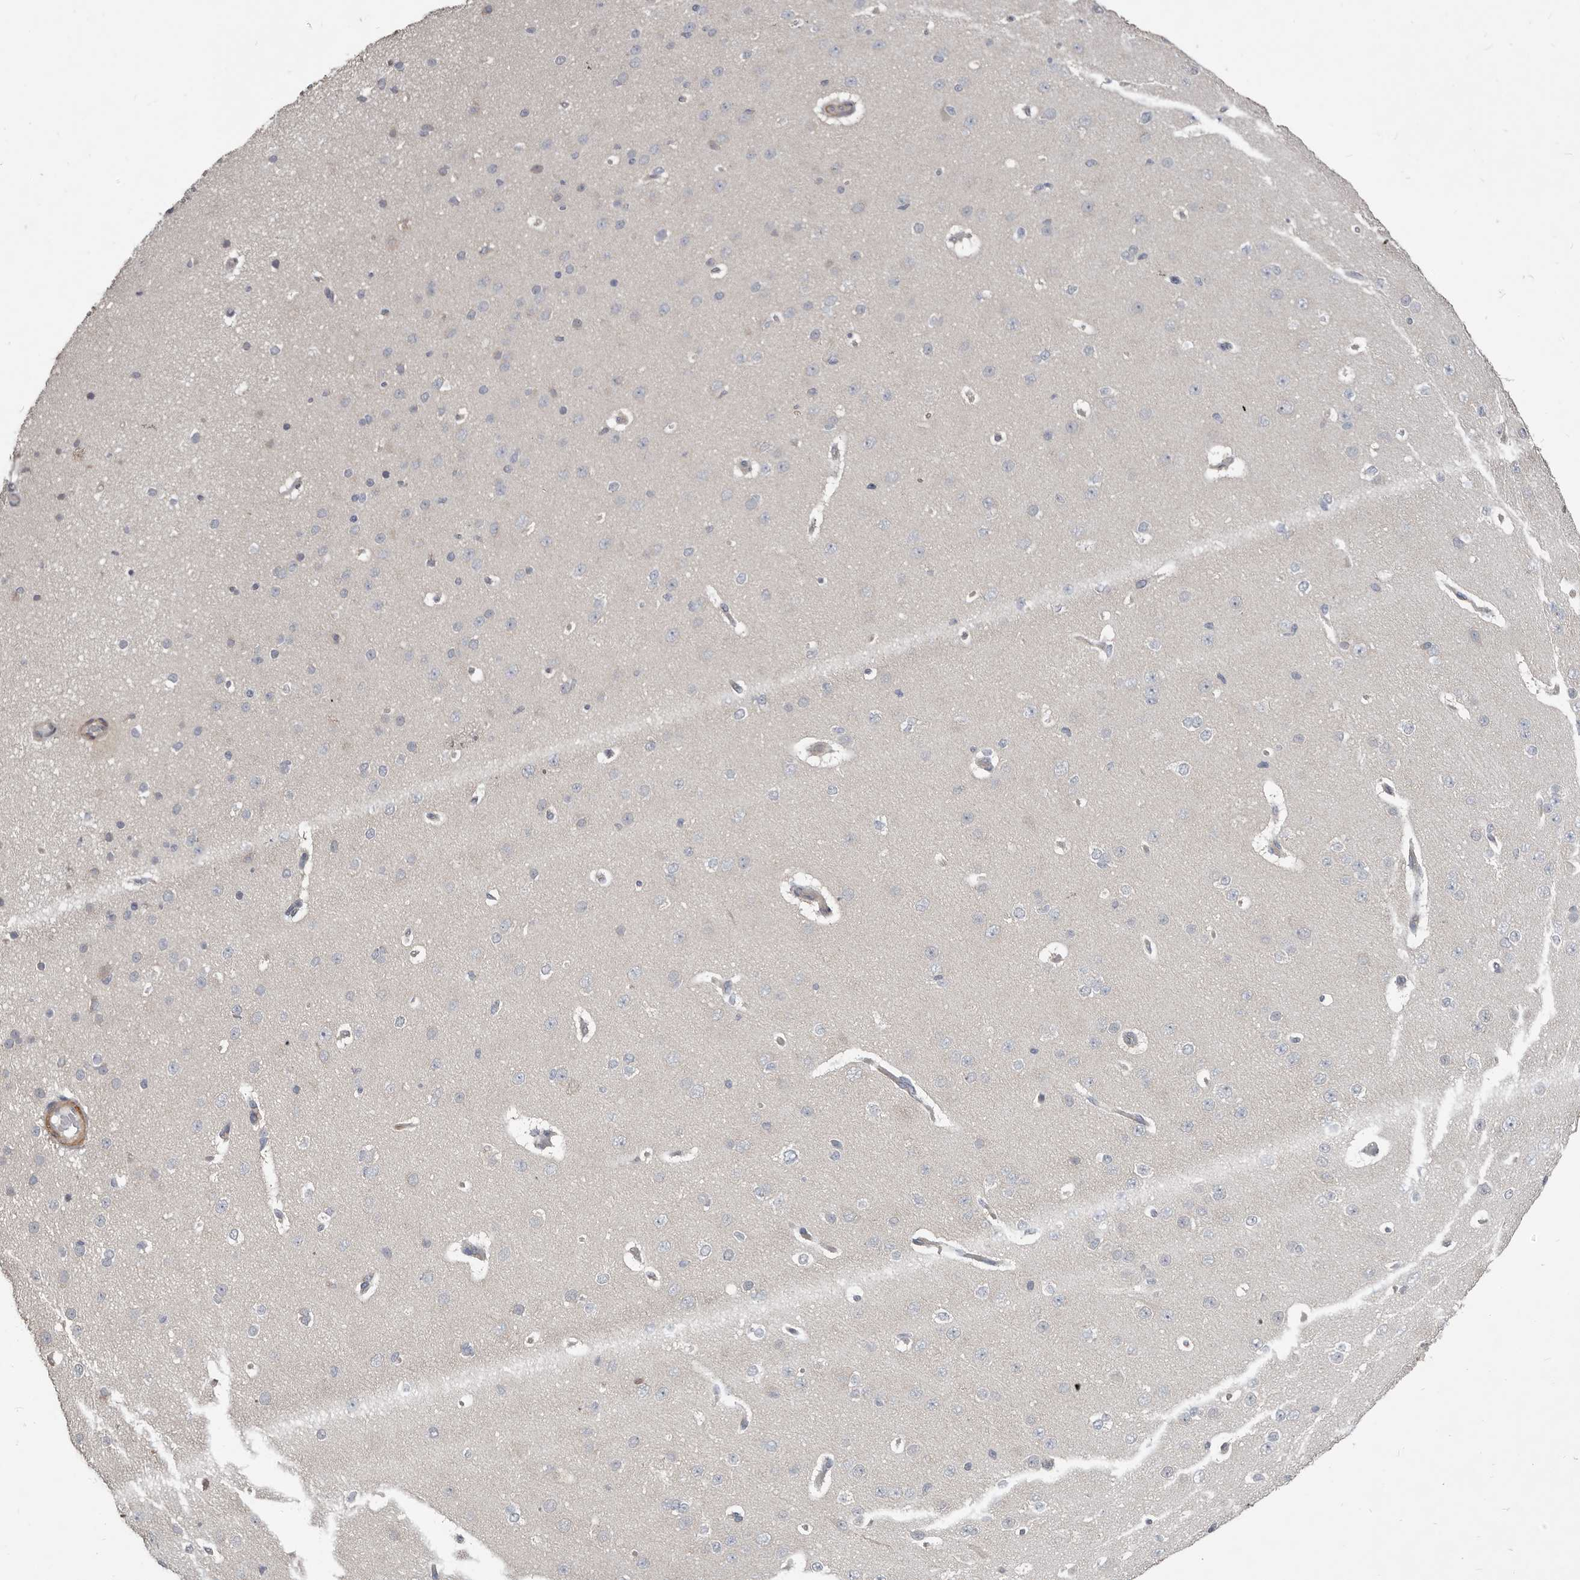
{"staining": {"intensity": "negative", "quantity": "none", "location": "none"}, "tissue": "cerebral cortex", "cell_type": "Endothelial cells", "image_type": "normal", "snomed": [{"axis": "morphology", "description": "Normal tissue, NOS"}, {"axis": "morphology", "description": "Developmental malformation"}, {"axis": "topography", "description": "Cerebral cortex"}], "caption": "High magnification brightfield microscopy of normal cerebral cortex stained with DAB (brown) and counterstained with hematoxylin (blue): endothelial cells show no significant positivity.", "gene": "AKNAD1", "patient": {"sex": "female", "age": 30}}